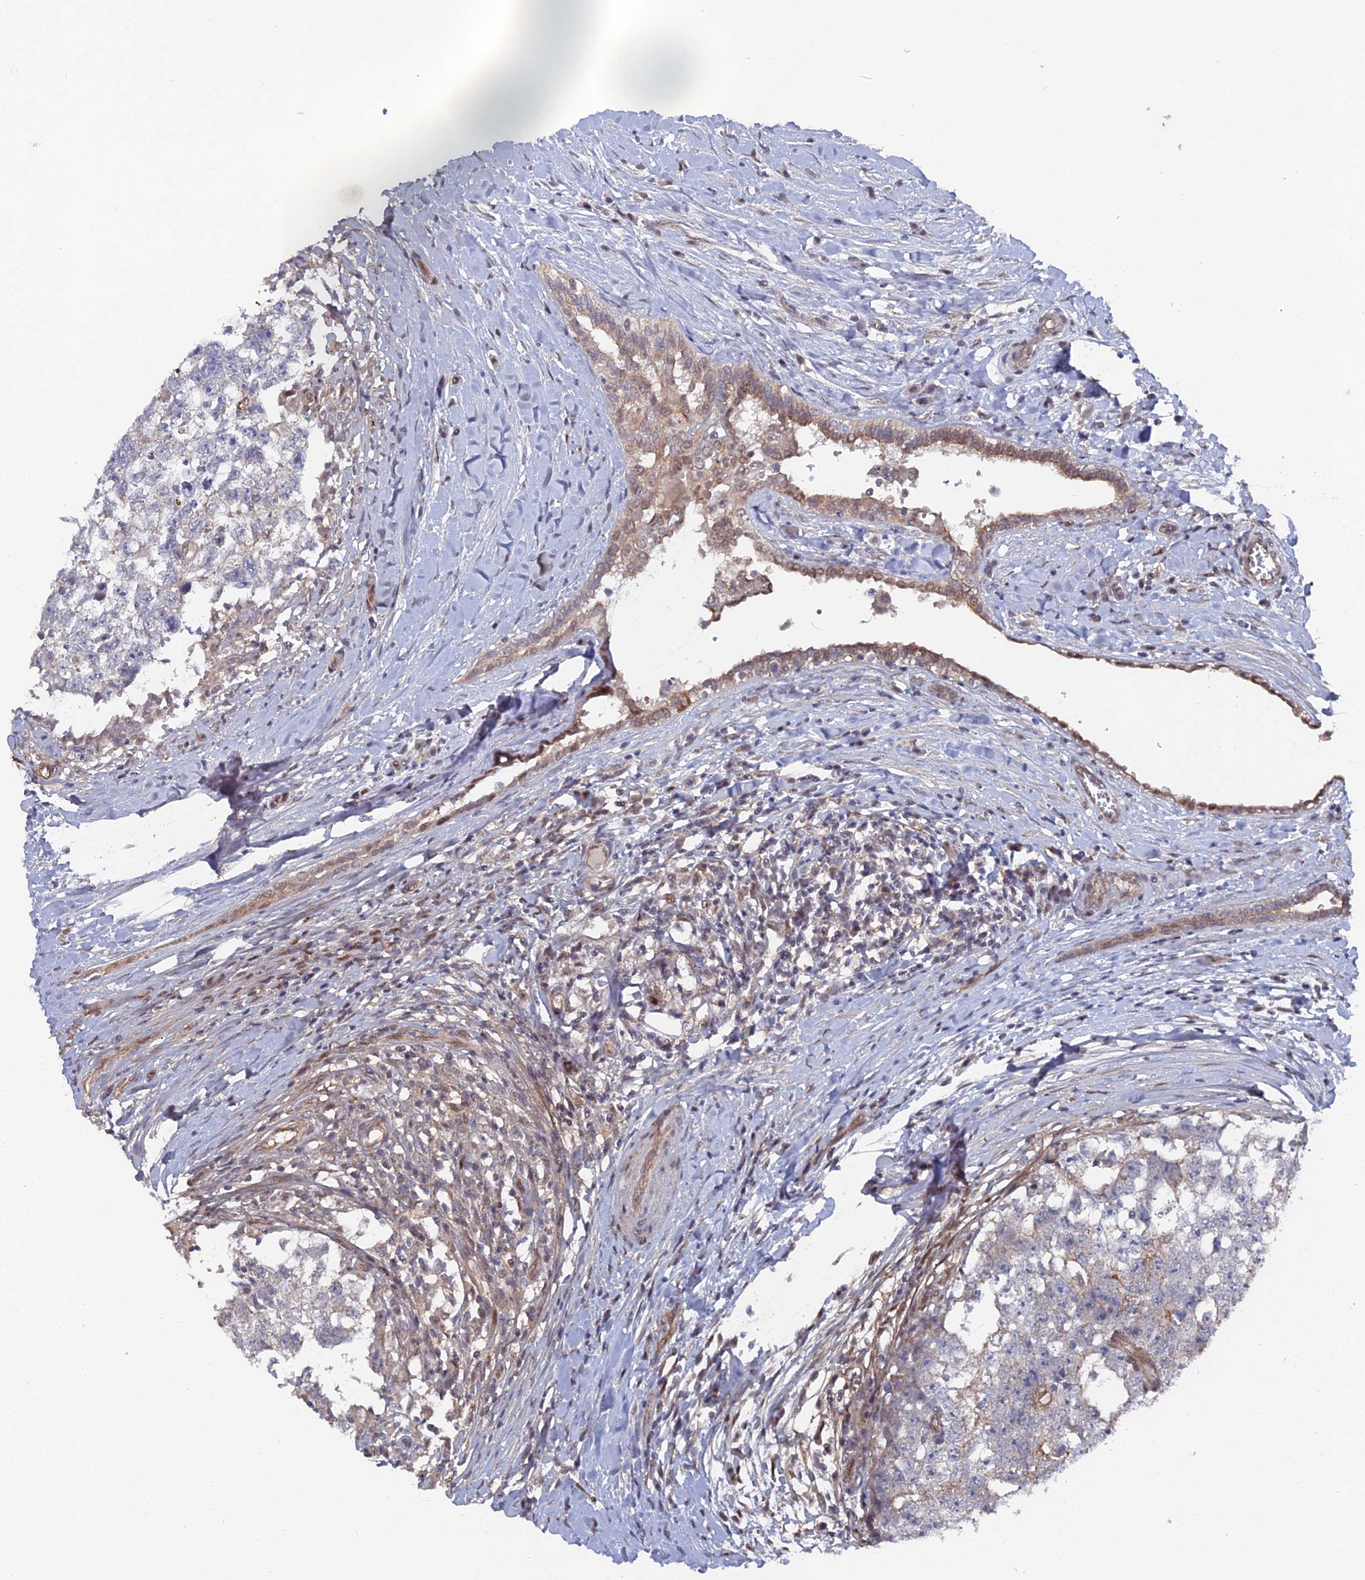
{"staining": {"intensity": "negative", "quantity": "none", "location": "none"}, "tissue": "testis cancer", "cell_type": "Tumor cells", "image_type": "cancer", "snomed": [{"axis": "morphology", "description": "Seminoma, NOS"}, {"axis": "morphology", "description": "Carcinoma, Embryonal, NOS"}, {"axis": "topography", "description": "Testis"}], "caption": "Human testis embryonal carcinoma stained for a protein using IHC demonstrates no staining in tumor cells.", "gene": "UNC5D", "patient": {"sex": "male", "age": 29}}